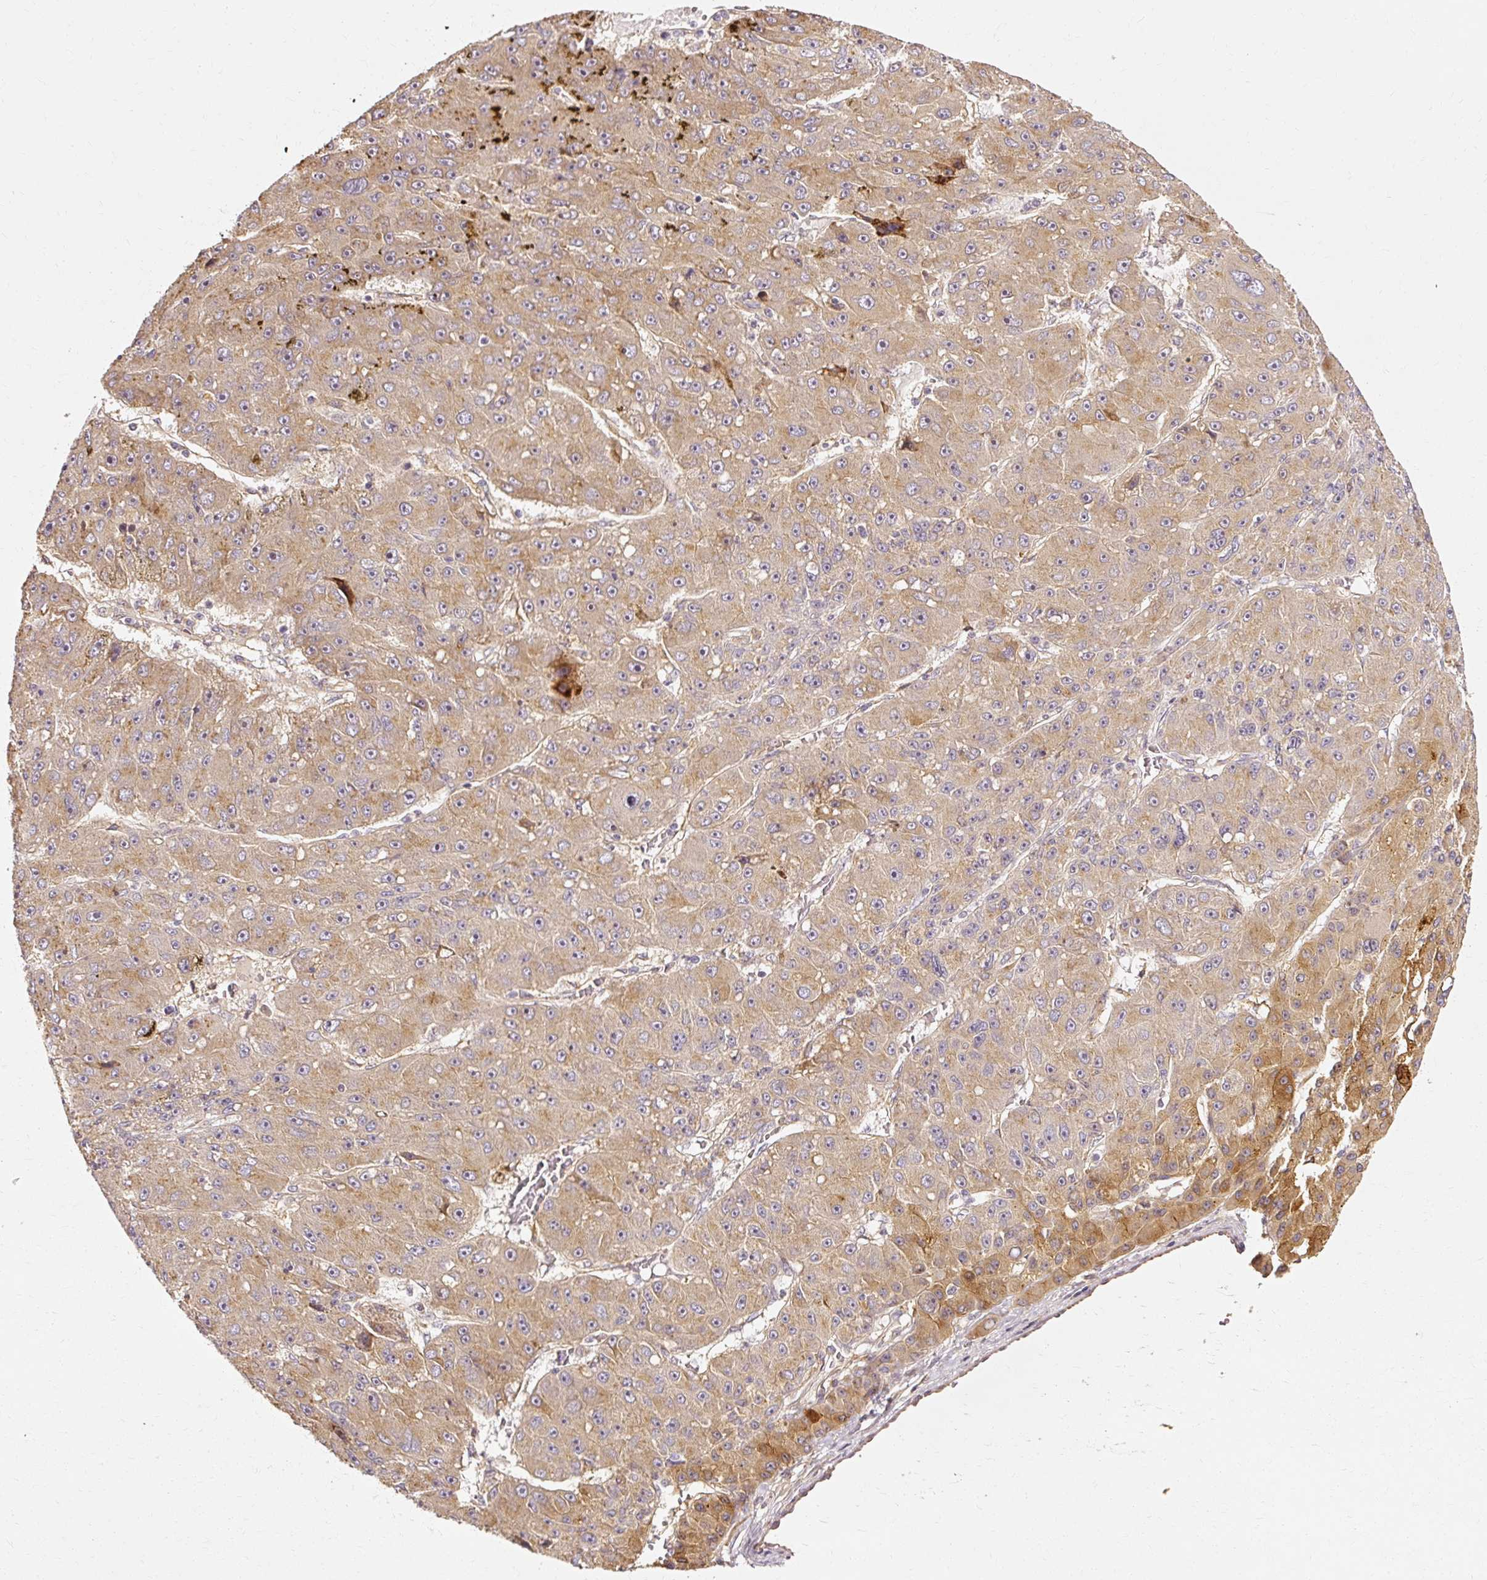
{"staining": {"intensity": "moderate", "quantity": ">75%", "location": "cytoplasmic/membranous"}, "tissue": "liver cancer", "cell_type": "Tumor cells", "image_type": "cancer", "snomed": [{"axis": "morphology", "description": "Carcinoma, Hepatocellular, NOS"}, {"axis": "topography", "description": "Liver"}], "caption": "Moderate cytoplasmic/membranous protein expression is identified in about >75% of tumor cells in liver cancer (hepatocellular carcinoma).", "gene": "NAPA", "patient": {"sex": "male", "age": 67}}